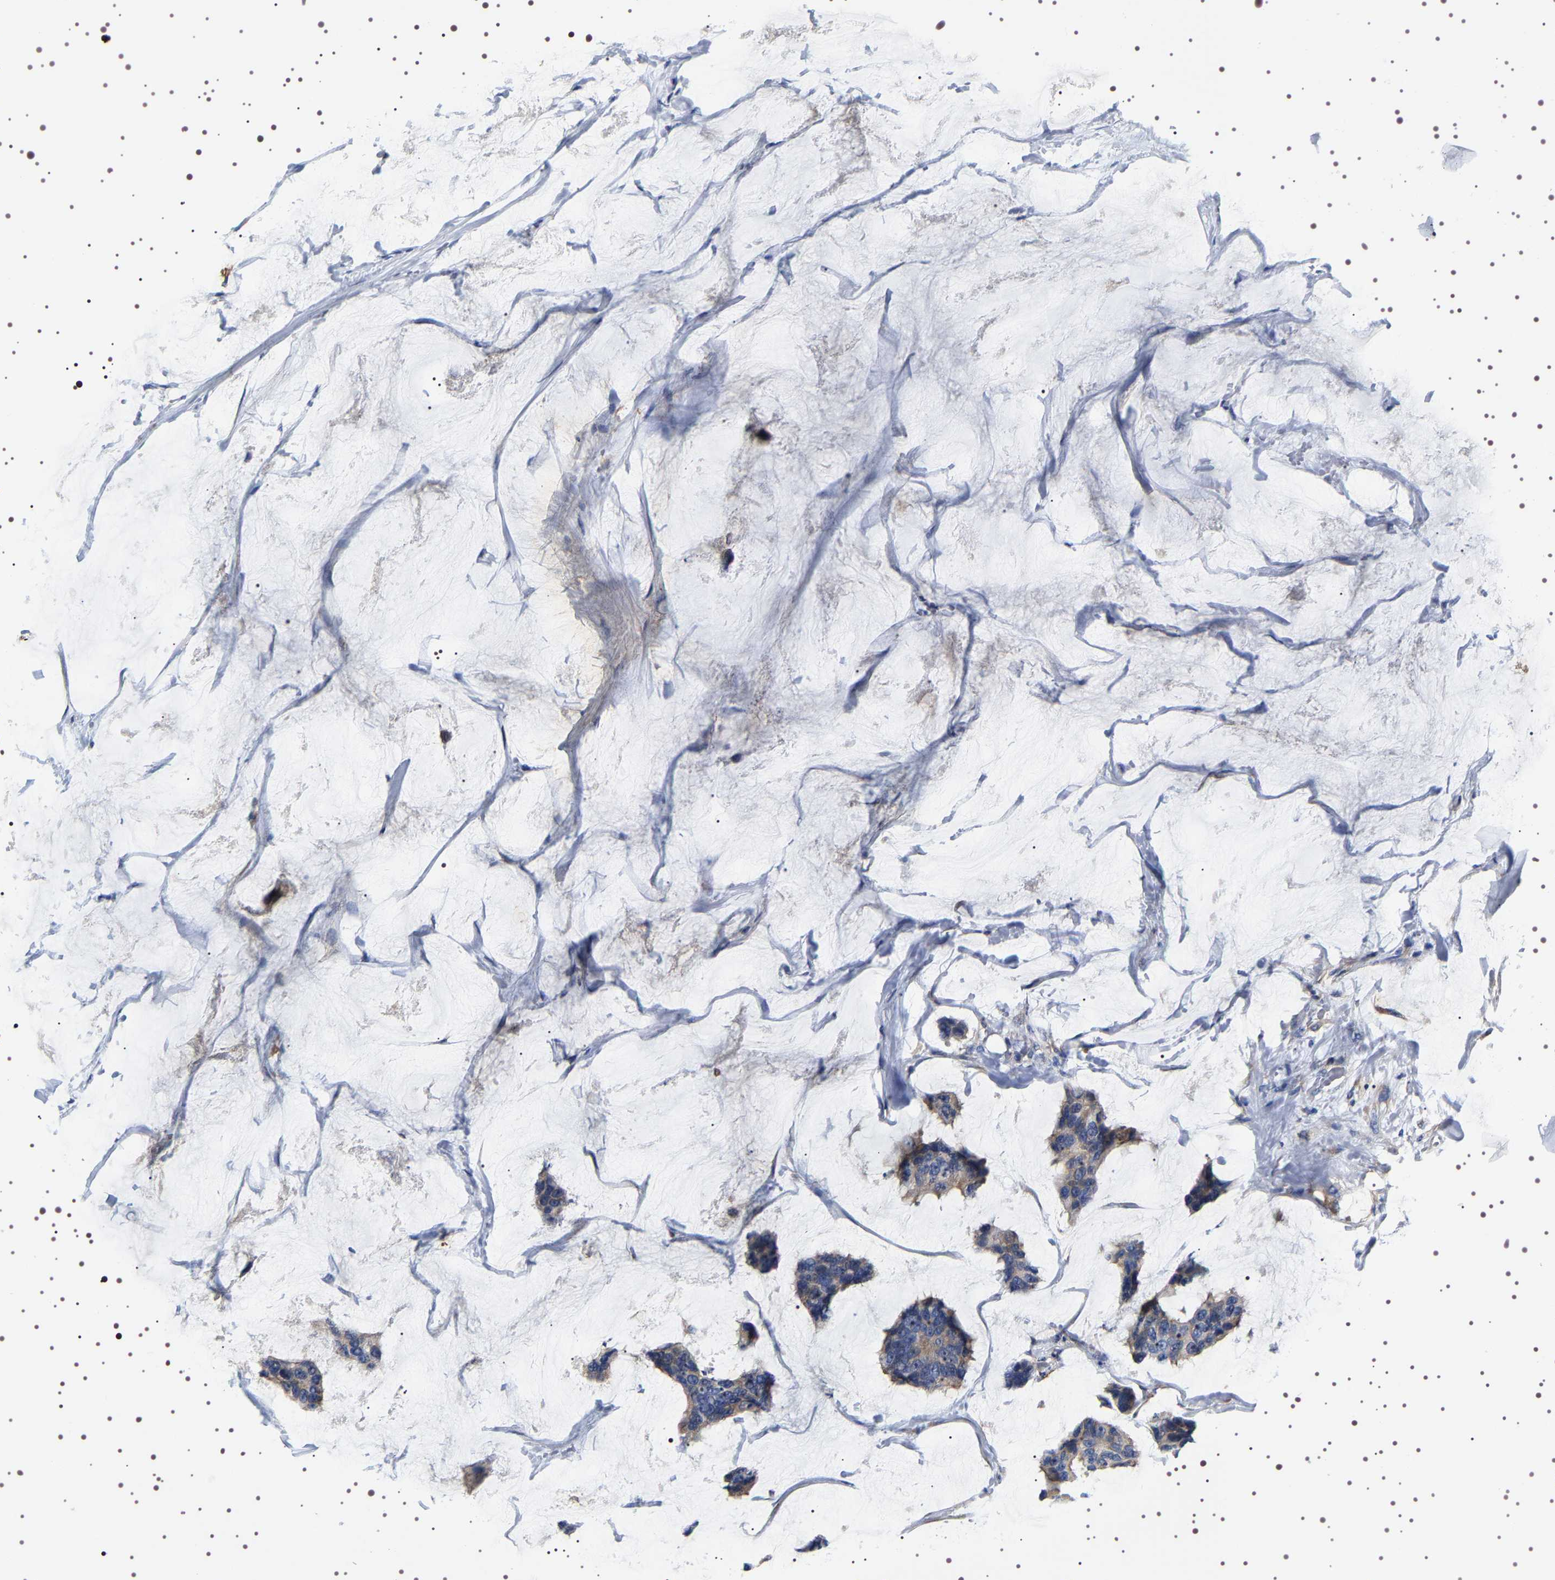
{"staining": {"intensity": "moderate", "quantity": "25%-75%", "location": "cytoplasmic/membranous"}, "tissue": "breast cancer", "cell_type": "Tumor cells", "image_type": "cancer", "snomed": [{"axis": "morphology", "description": "Normal tissue, NOS"}, {"axis": "morphology", "description": "Duct carcinoma"}, {"axis": "topography", "description": "Breast"}], "caption": "An immunohistochemistry (IHC) image of neoplastic tissue is shown. Protein staining in brown highlights moderate cytoplasmic/membranous positivity in intraductal carcinoma (breast) within tumor cells.", "gene": "ALPL", "patient": {"sex": "female", "age": 50}}